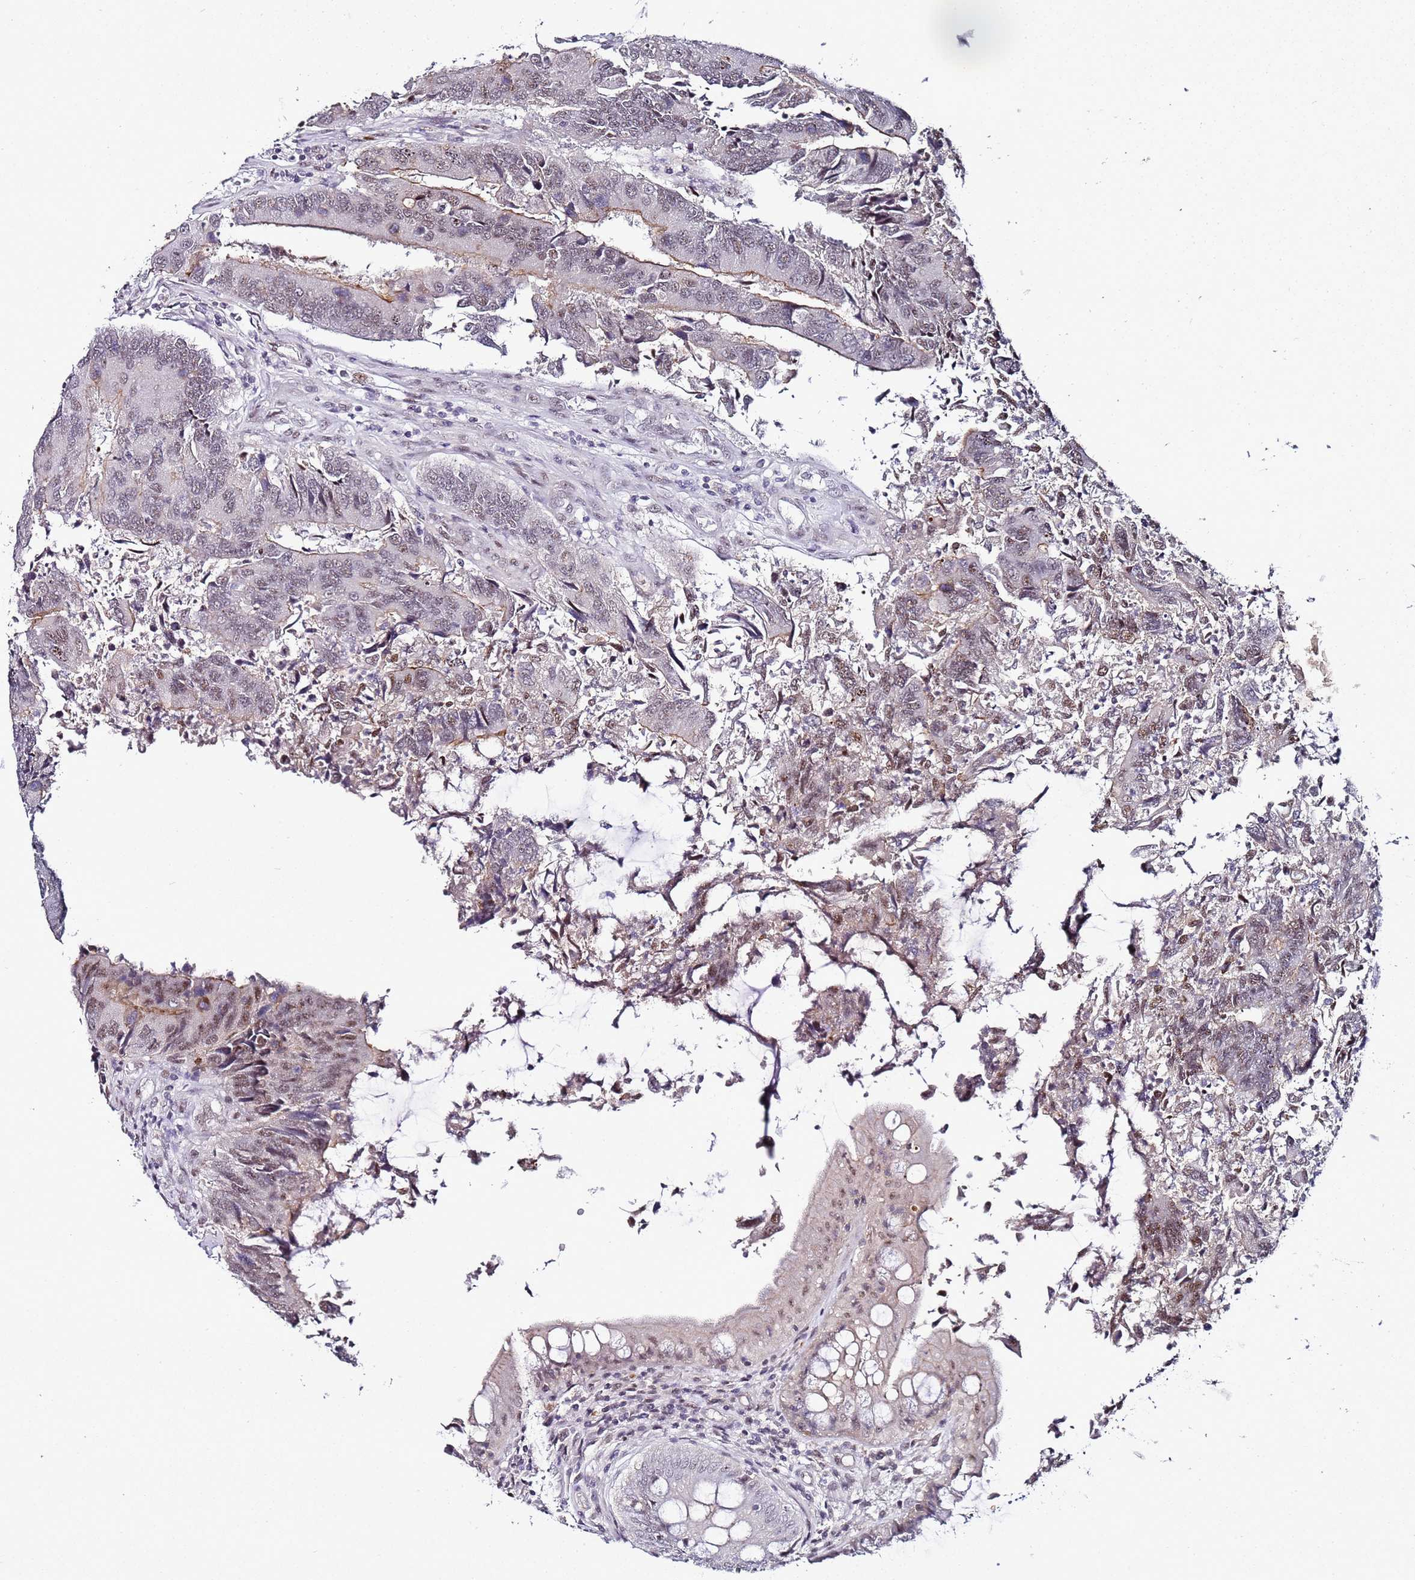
{"staining": {"intensity": "weak", "quantity": "<25%", "location": "cytoplasmic/membranous,nuclear"}, "tissue": "colorectal cancer", "cell_type": "Tumor cells", "image_type": "cancer", "snomed": [{"axis": "morphology", "description": "Adenocarcinoma, NOS"}, {"axis": "topography", "description": "Colon"}], "caption": "Colorectal cancer was stained to show a protein in brown. There is no significant expression in tumor cells.", "gene": "PSMA7", "patient": {"sex": "female", "age": 67}}